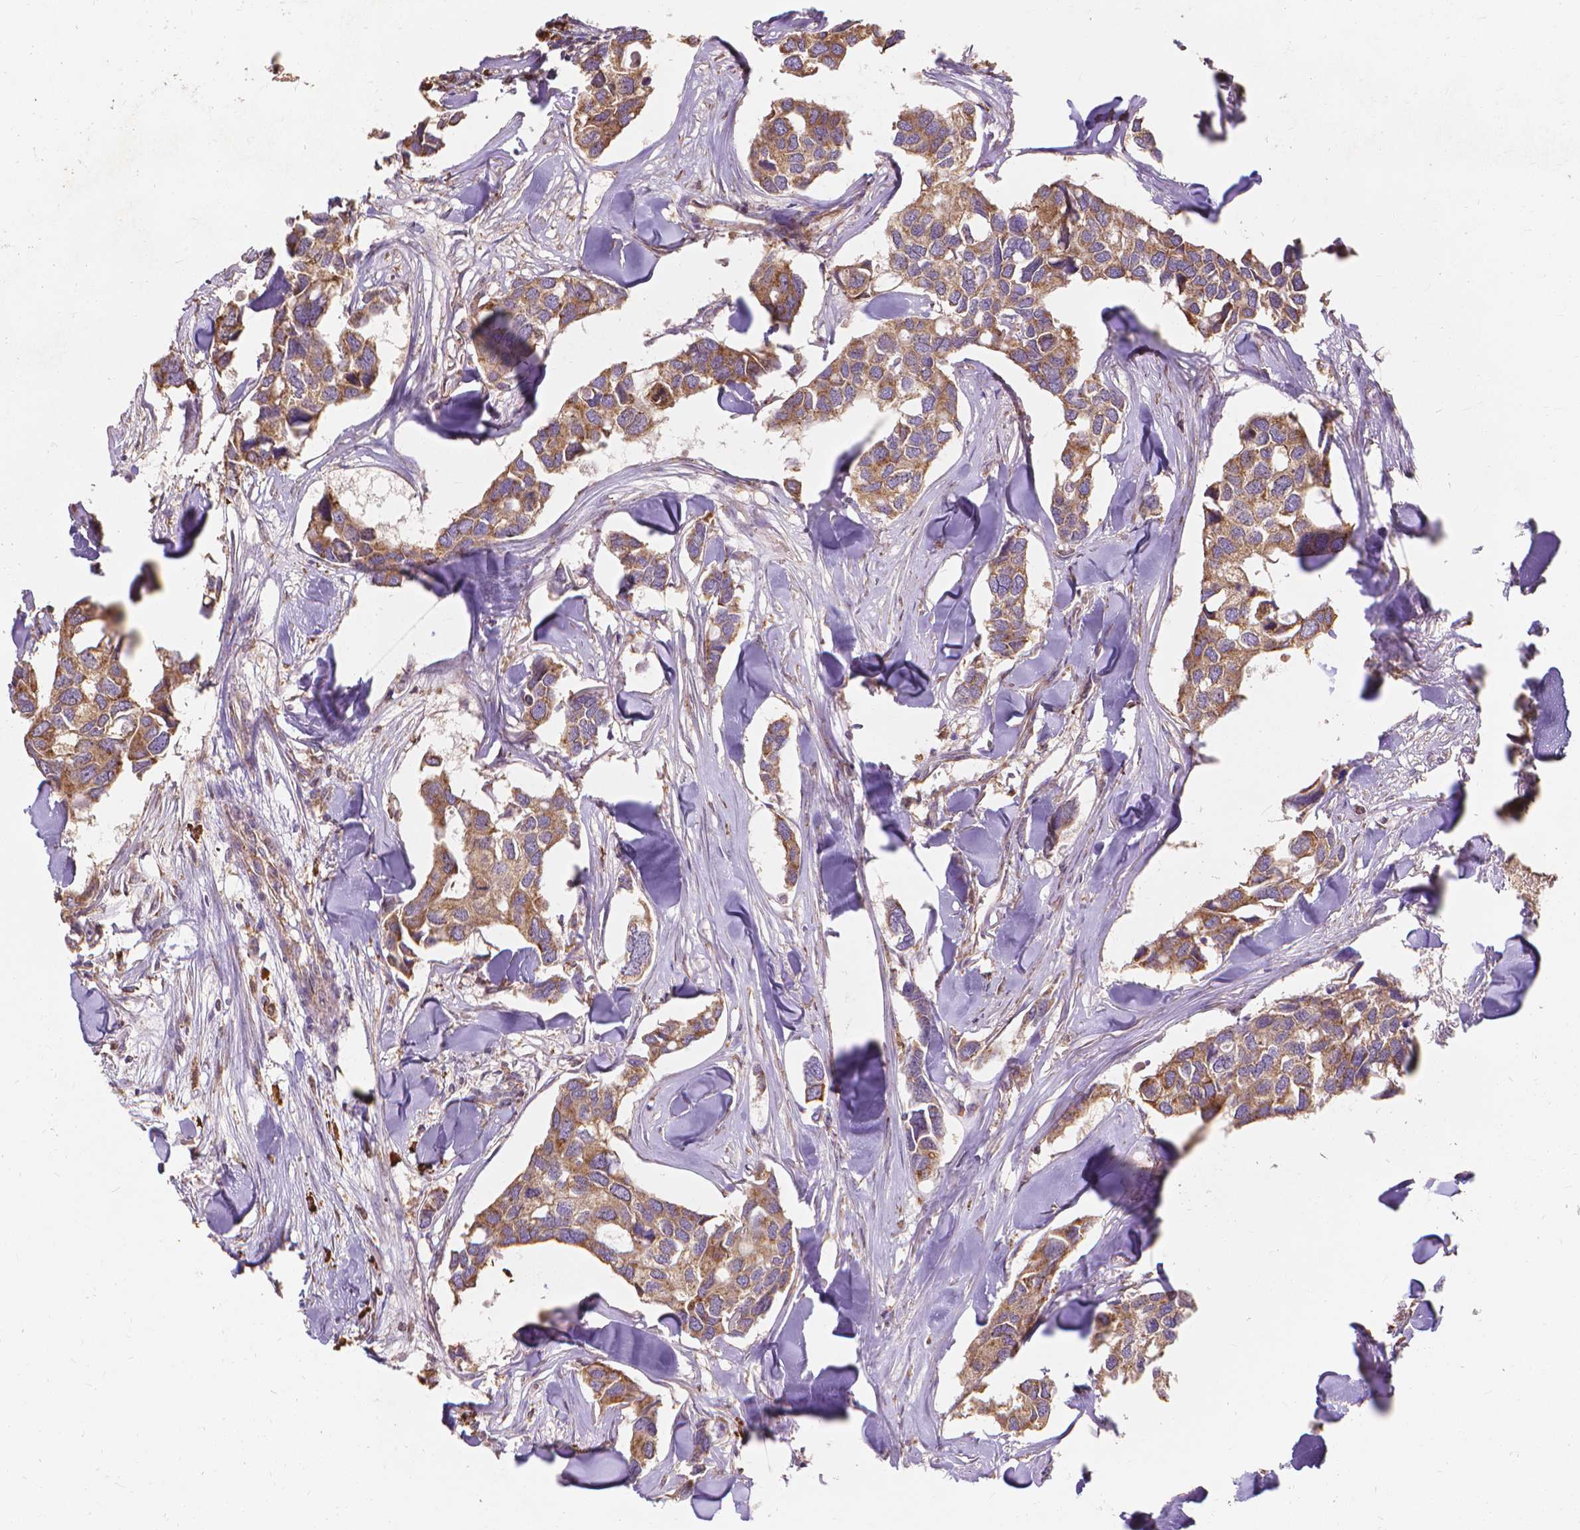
{"staining": {"intensity": "moderate", "quantity": ">75%", "location": "cytoplasmic/membranous"}, "tissue": "breast cancer", "cell_type": "Tumor cells", "image_type": "cancer", "snomed": [{"axis": "morphology", "description": "Duct carcinoma"}, {"axis": "topography", "description": "Breast"}], "caption": "A photomicrograph showing moderate cytoplasmic/membranous staining in about >75% of tumor cells in breast cancer (infiltrating ductal carcinoma), as visualized by brown immunohistochemical staining.", "gene": "TAB2", "patient": {"sex": "female", "age": 83}}